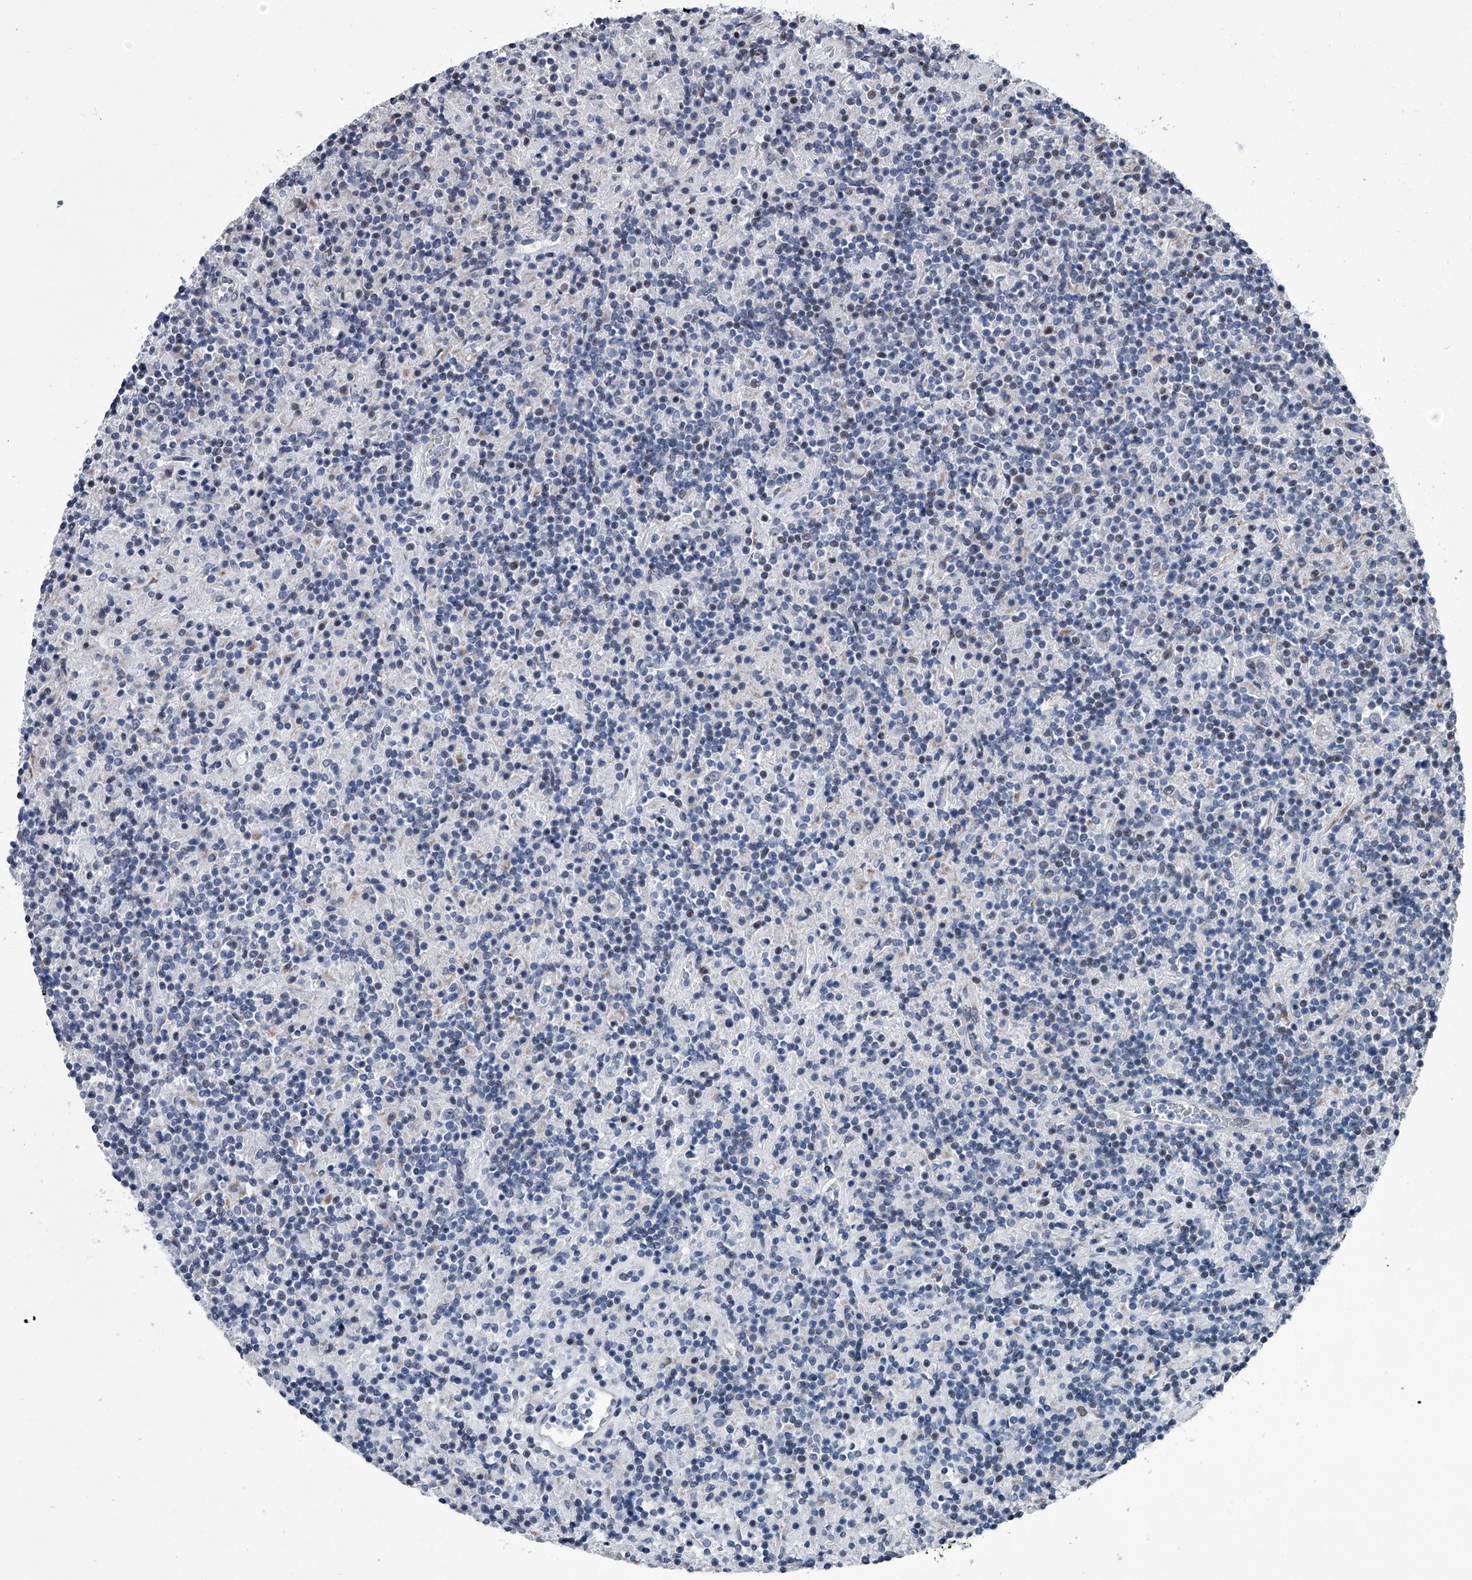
{"staining": {"intensity": "negative", "quantity": "none", "location": "none"}, "tissue": "lymphoma", "cell_type": "Tumor cells", "image_type": "cancer", "snomed": [{"axis": "morphology", "description": "Hodgkin's disease, NOS"}, {"axis": "topography", "description": "Lymph node"}], "caption": "High magnification brightfield microscopy of Hodgkin's disease stained with DAB (3,3'-diaminobenzidine) (brown) and counterstained with hematoxylin (blue): tumor cells show no significant expression. (DAB IHC visualized using brightfield microscopy, high magnification).", "gene": "PPP2R5D", "patient": {"sex": "male", "age": 70}}